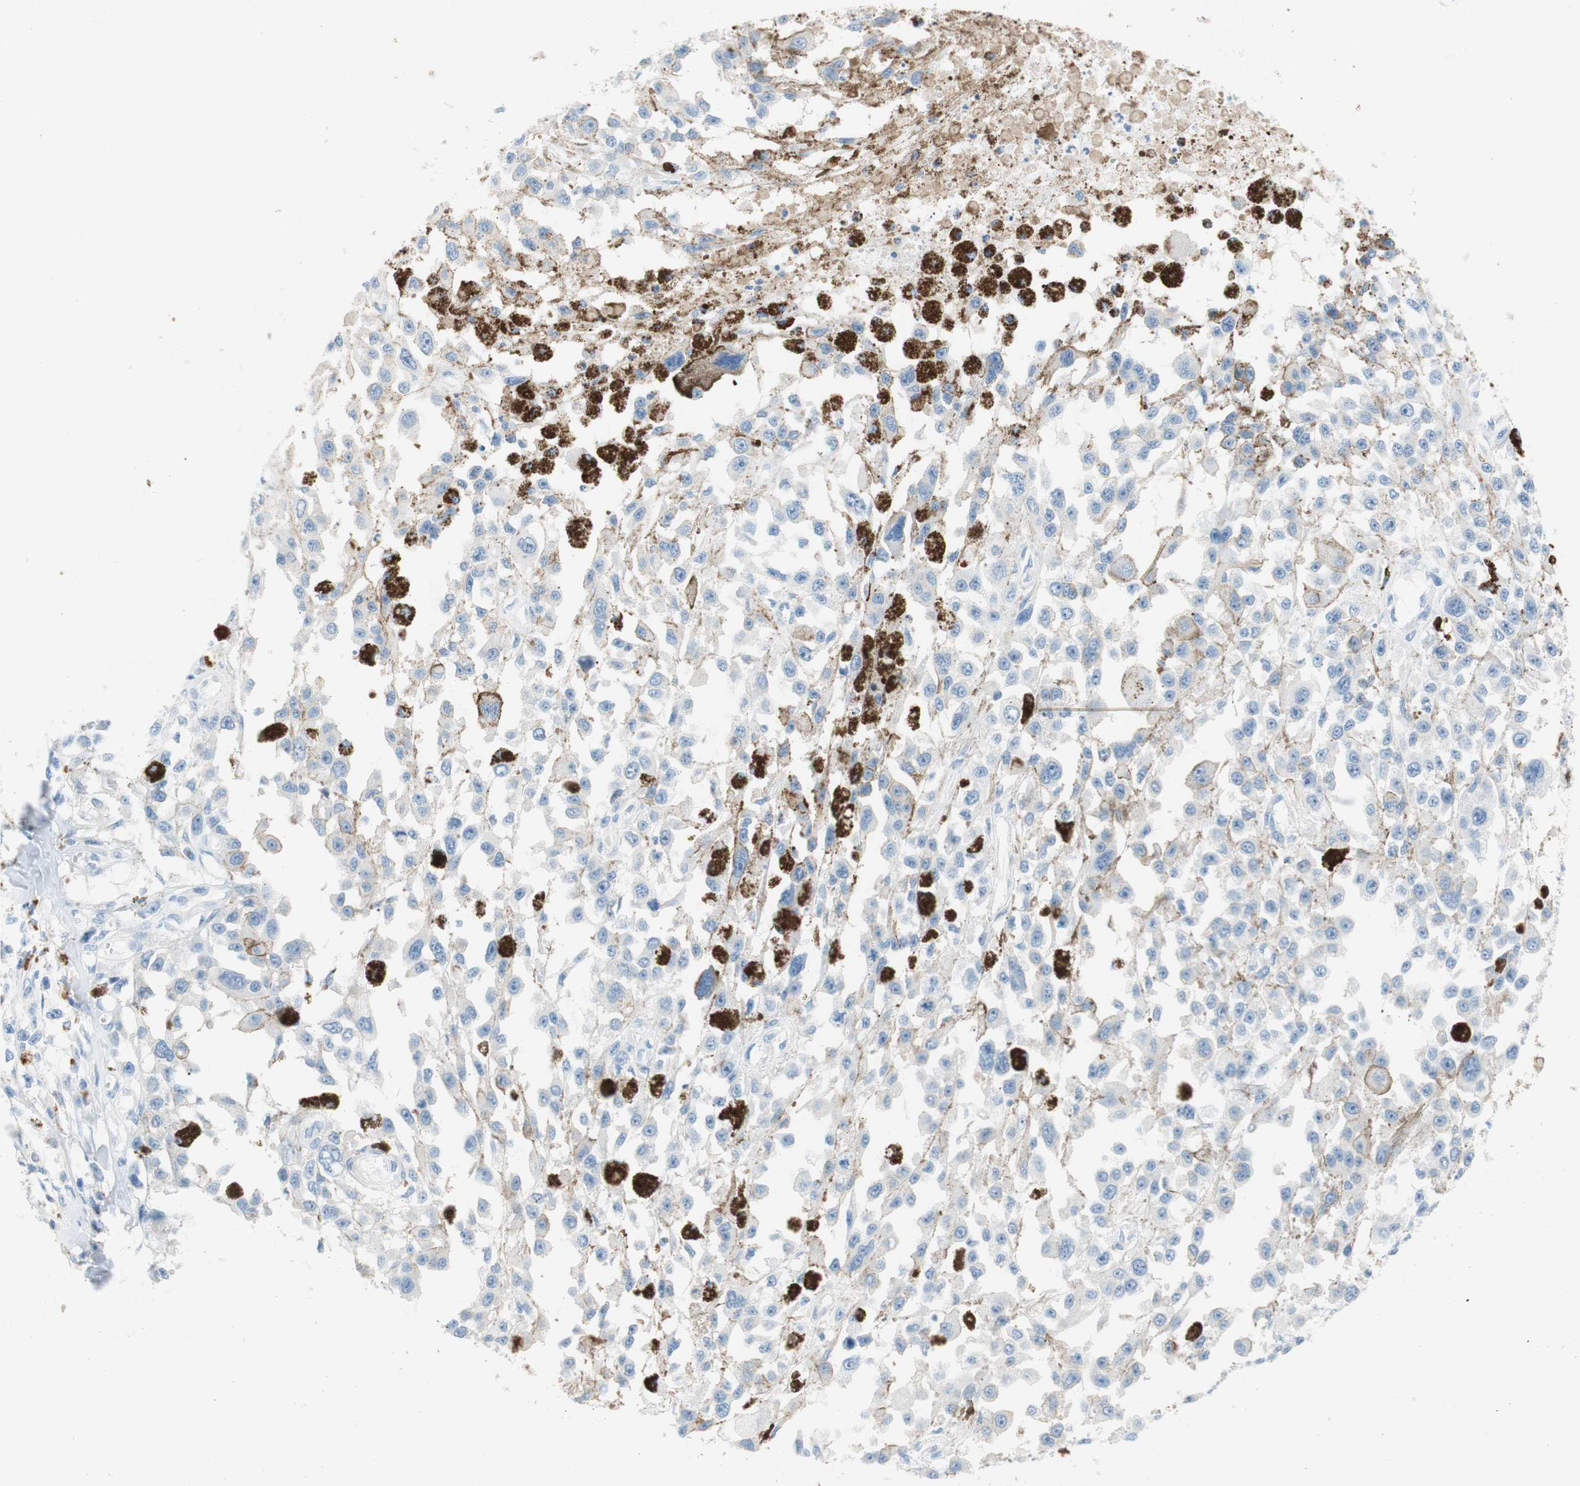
{"staining": {"intensity": "negative", "quantity": "none", "location": "none"}, "tissue": "melanoma", "cell_type": "Tumor cells", "image_type": "cancer", "snomed": [{"axis": "morphology", "description": "Malignant melanoma, Metastatic site"}, {"axis": "topography", "description": "Lymph node"}], "caption": "Protein analysis of malignant melanoma (metastatic site) demonstrates no significant staining in tumor cells.", "gene": "POLR2J3", "patient": {"sex": "male", "age": 59}}